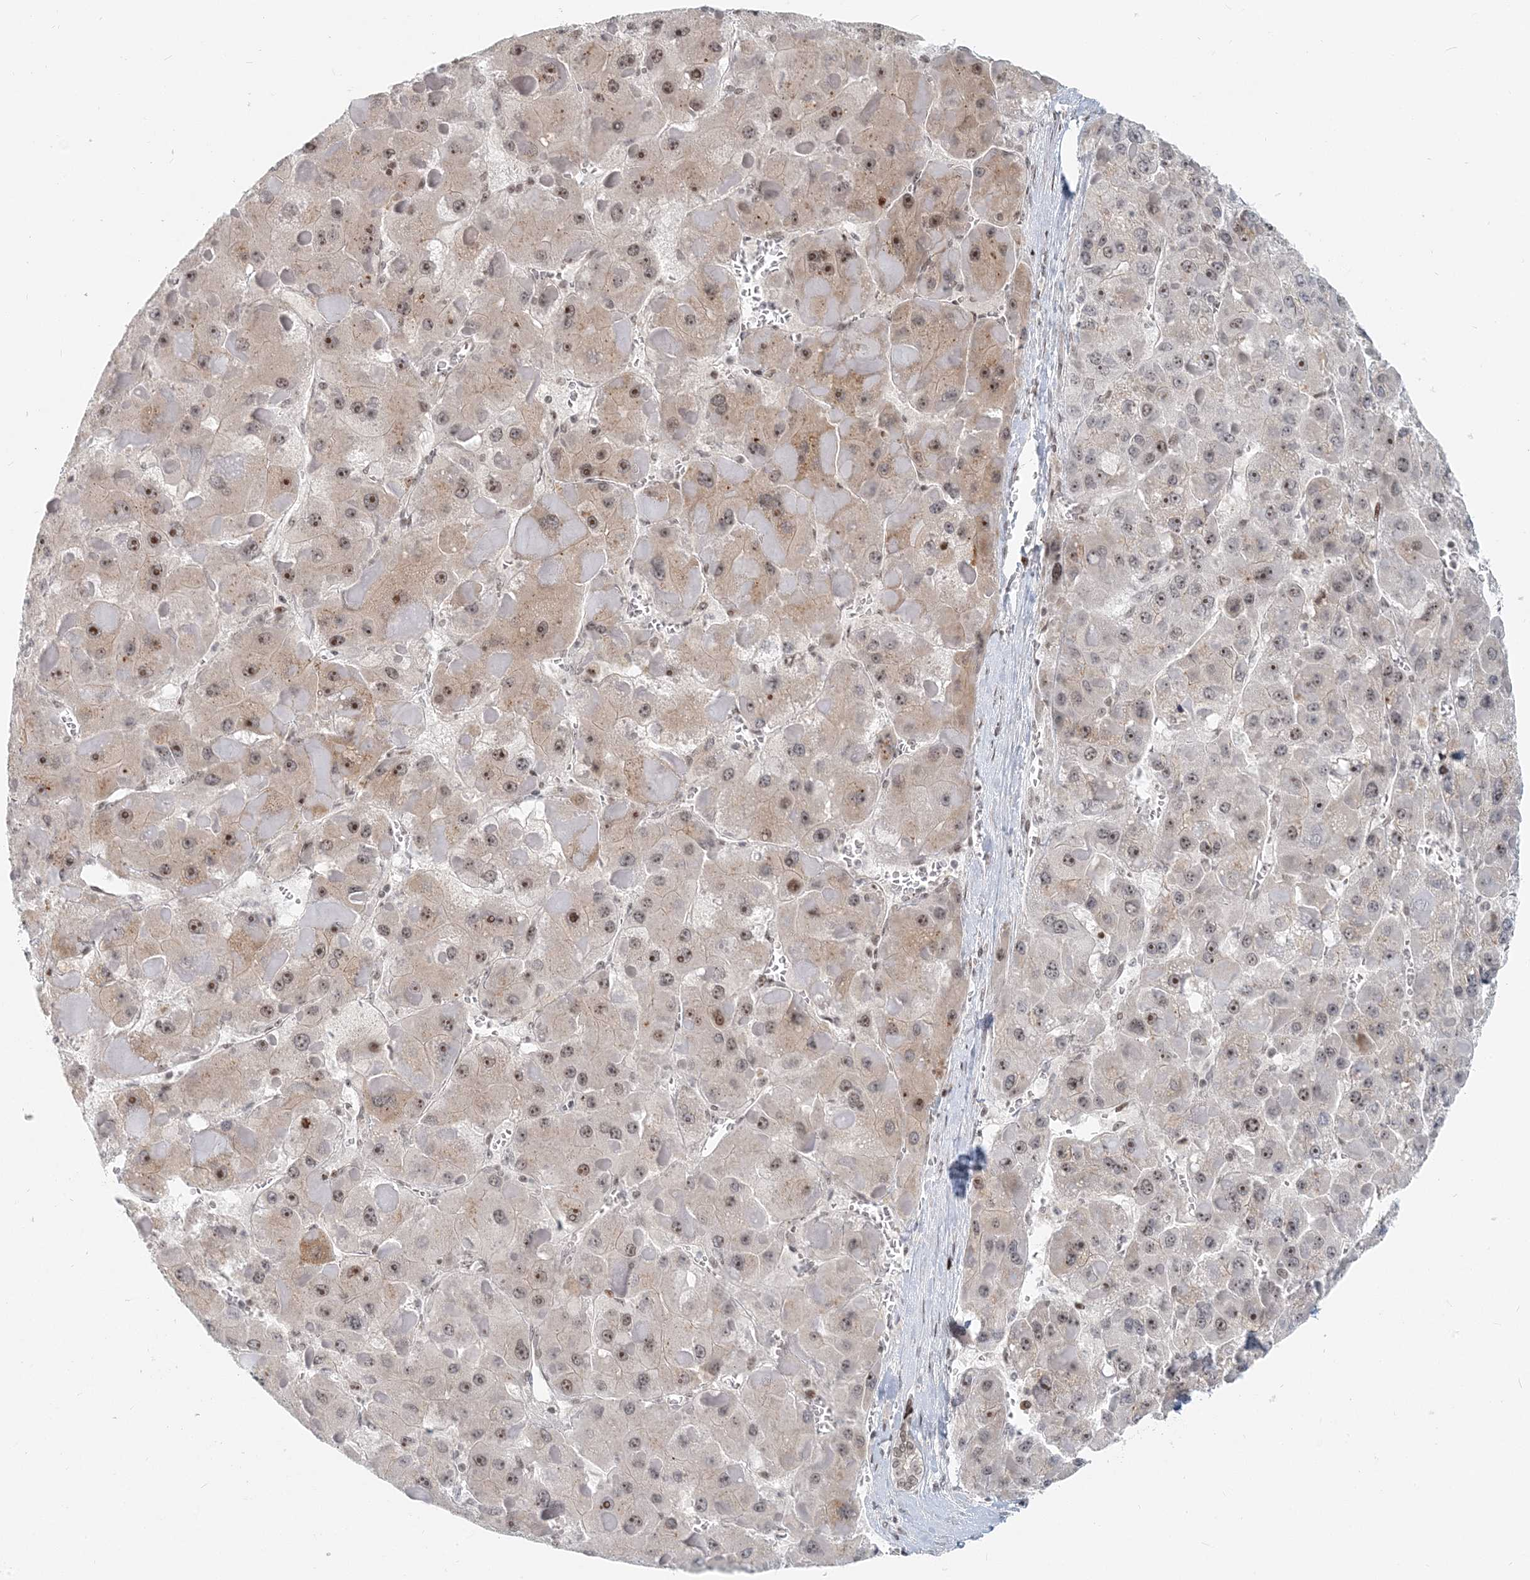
{"staining": {"intensity": "weak", "quantity": ">75%", "location": "nuclear"}, "tissue": "liver cancer", "cell_type": "Tumor cells", "image_type": "cancer", "snomed": [{"axis": "morphology", "description": "Carcinoma, Hepatocellular, NOS"}, {"axis": "topography", "description": "Liver"}], "caption": "A photomicrograph of liver cancer (hepatocellular carcinoma) stained for a protein displays weak nuclear brown staining in tumor cells.", "gene": "BAZ1B", "patient": {"sex": "female", "age": 73}}